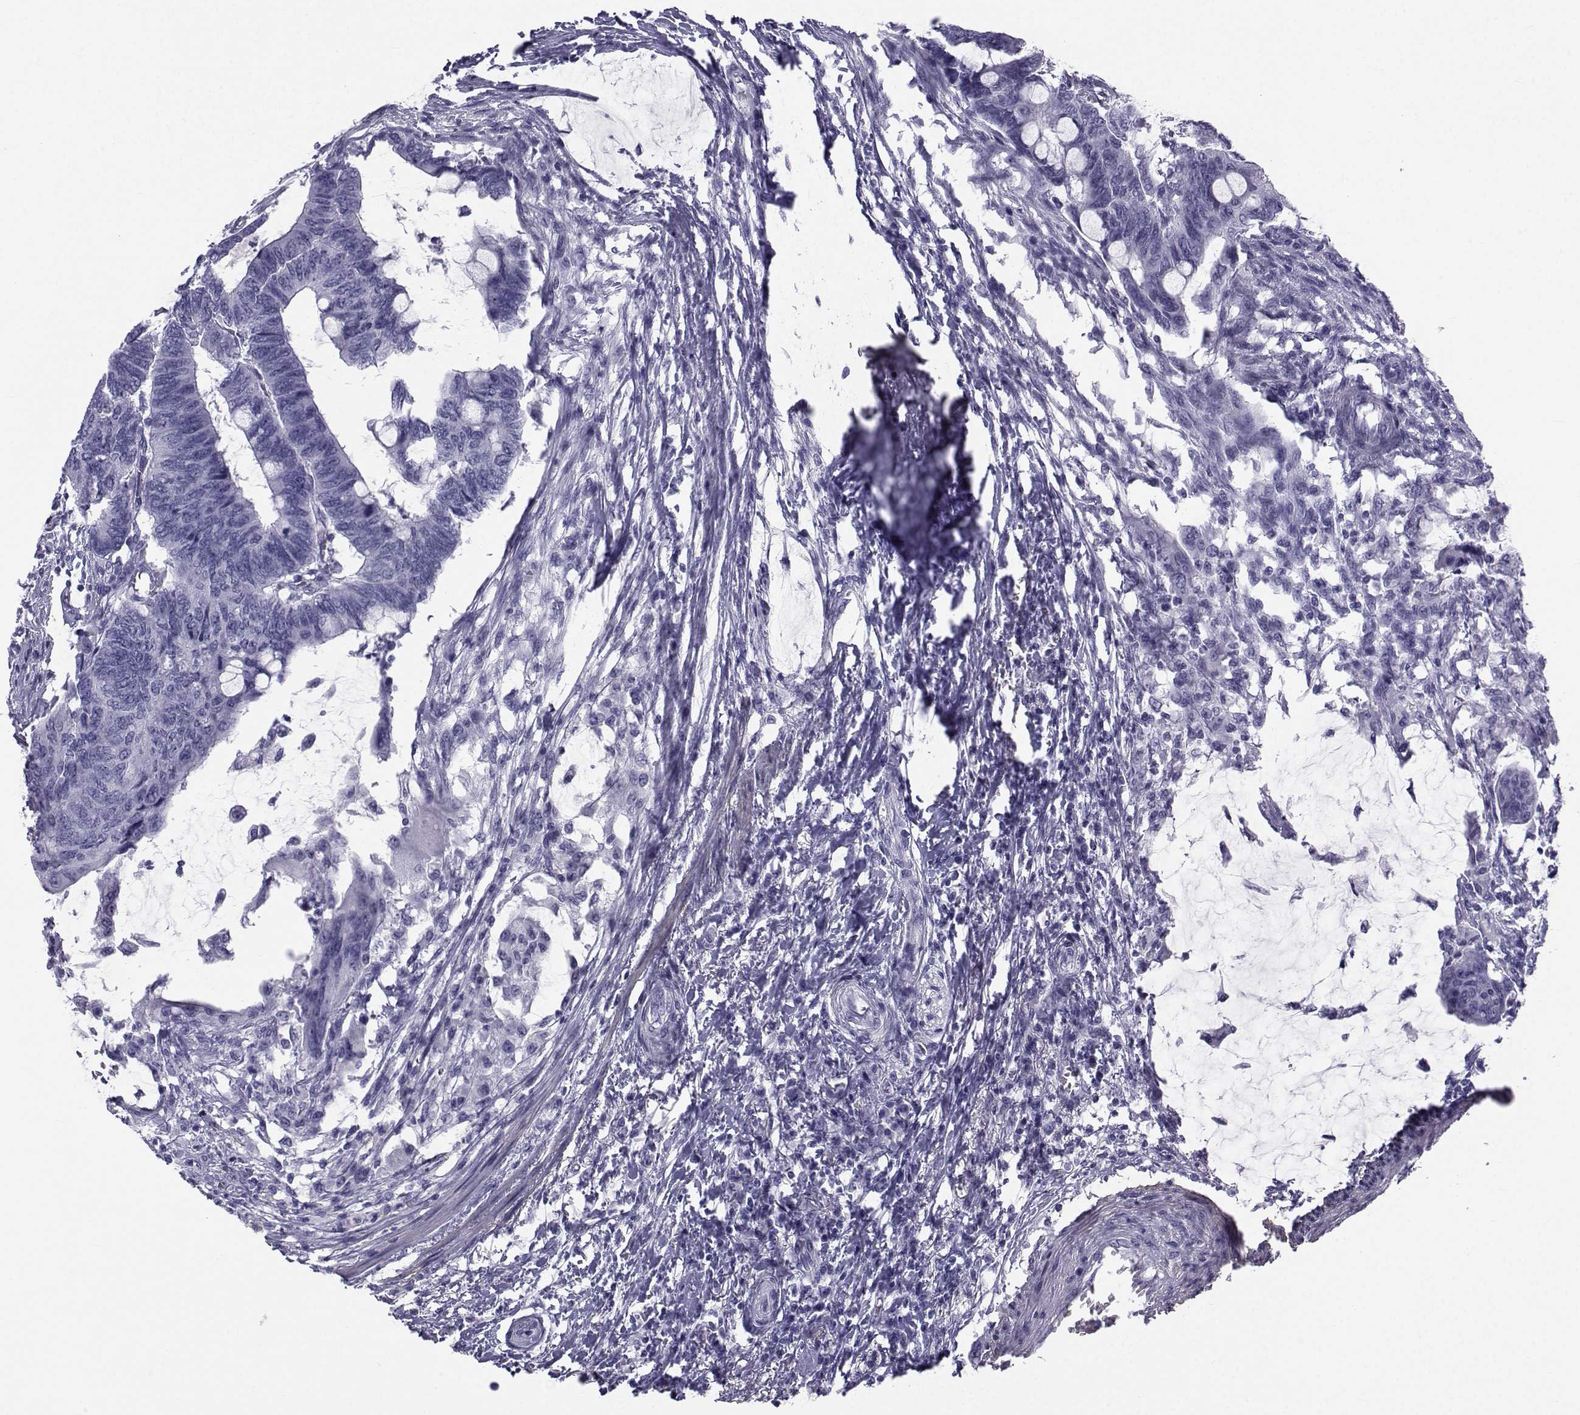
{"staining": {"intensity": "negative", "quantity": "none", "location": "none"}, "tissue": "colorectal cancer", "cell_type": "Tumor cells", "image_type": "cancer", "snomed": [{"axis": "morphology", "description": "Normal tissue, NOS"}, {"axis": "morphology", "description": "Adenocarcinoma, NOS"}, {"axis": "topography", "description": "Rectum"}, {"axis": "topography", "description": "Peripheral nerve tissue"}], "caption": "This is a histopathology image of IHC staining of adenocarcinoma (colorectal), which shows no staining in tumor cells.", "gene": "SPANXD", "patient": {"sex": "male", "age": 92}}